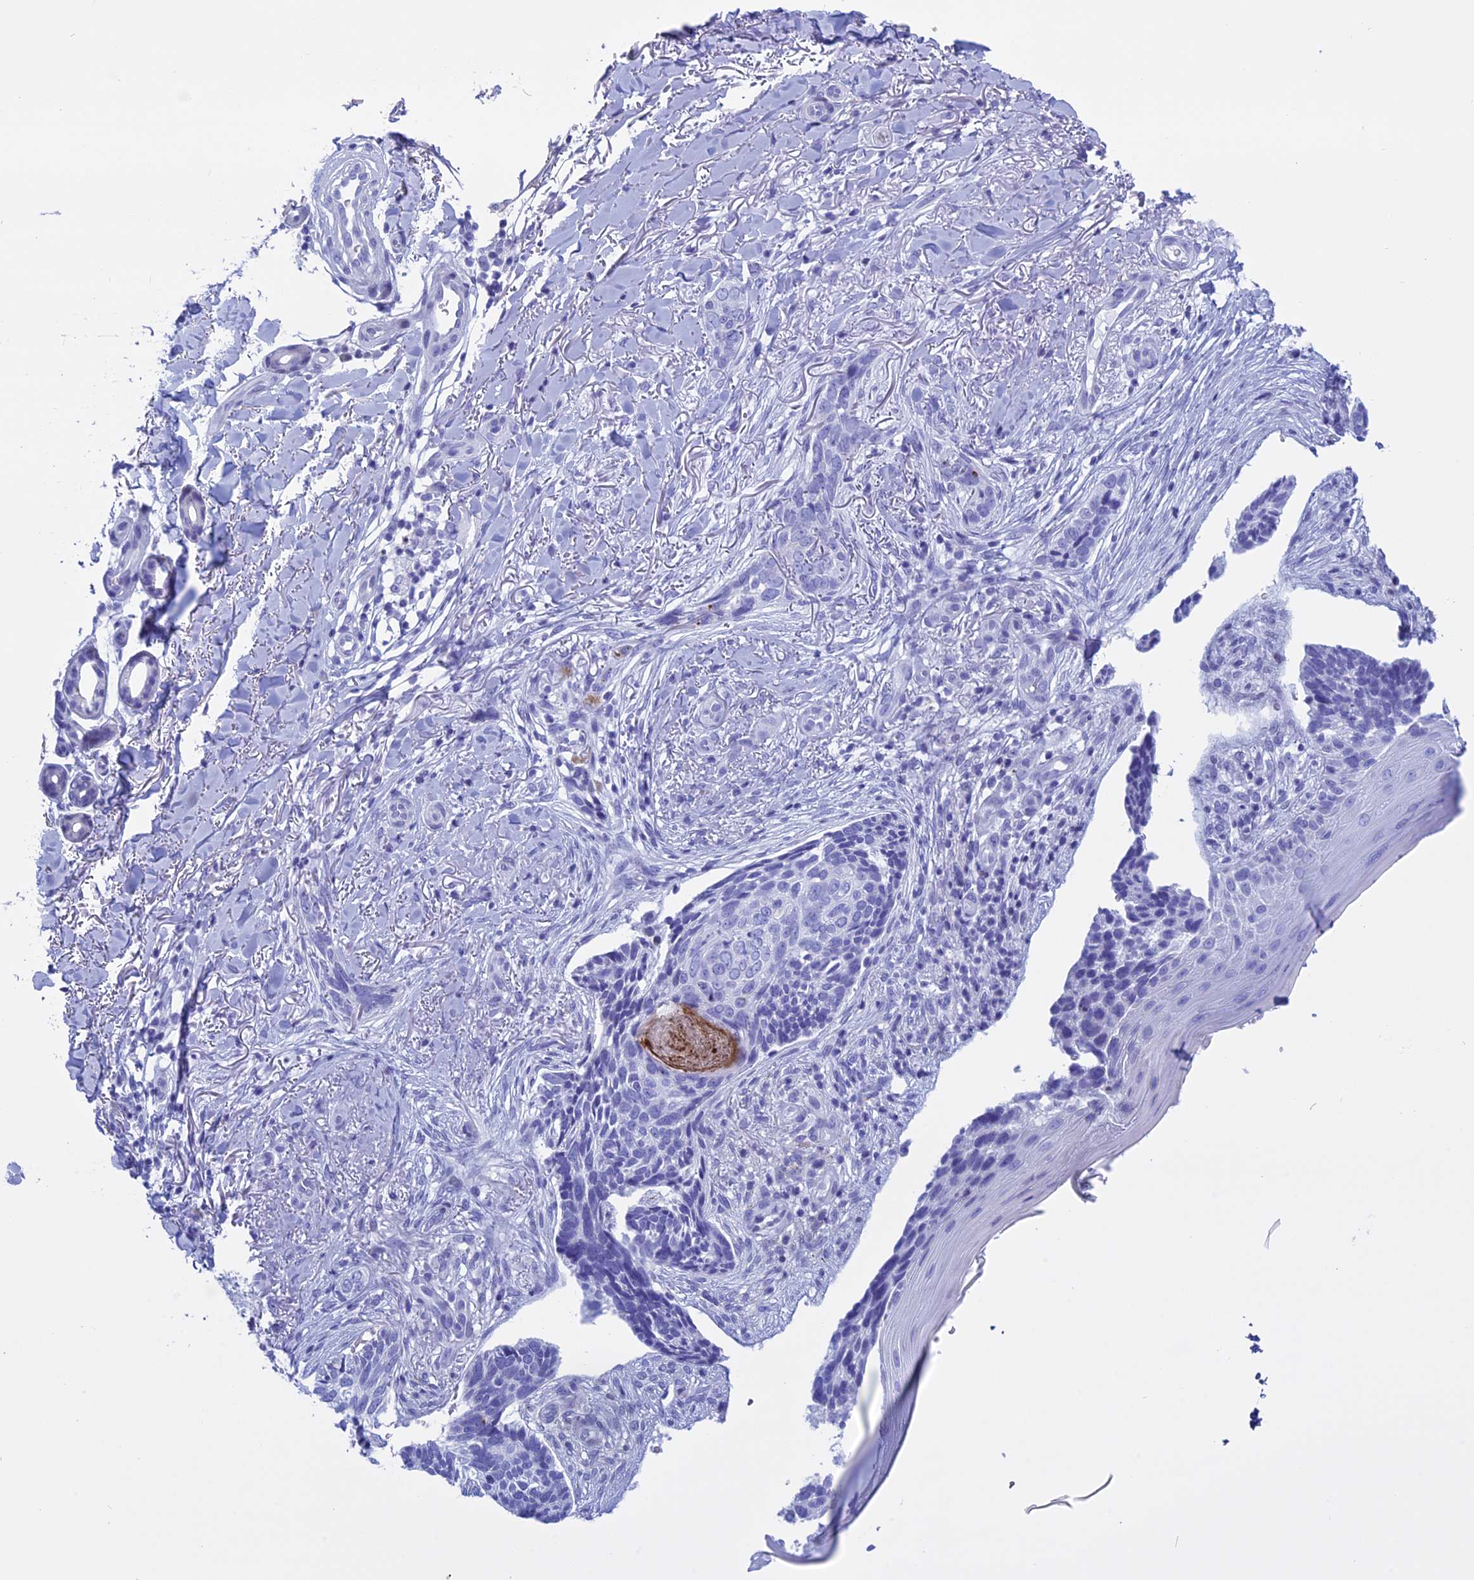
{"staining": {"intensity": "negative", "quantity": "none", "location": "none"}, "tissue": "skin cancer", "cell_type": "Tumor cells", "image_type": "cancer", "snomed": [{"axis": "morphology", "description": "Normal tissue, NOS"}, {"axis": "morphology", "description": "Basal cell carcinoma"}, {"axis": "topography", "description": "Skin"}], "caption": "The IHC photomicrograph has no significant positivity in tumor cells of skin basal cell carcinoma tissue.", "gene": "KCTD21", "patient": {"sex": "female", "age": 67}}